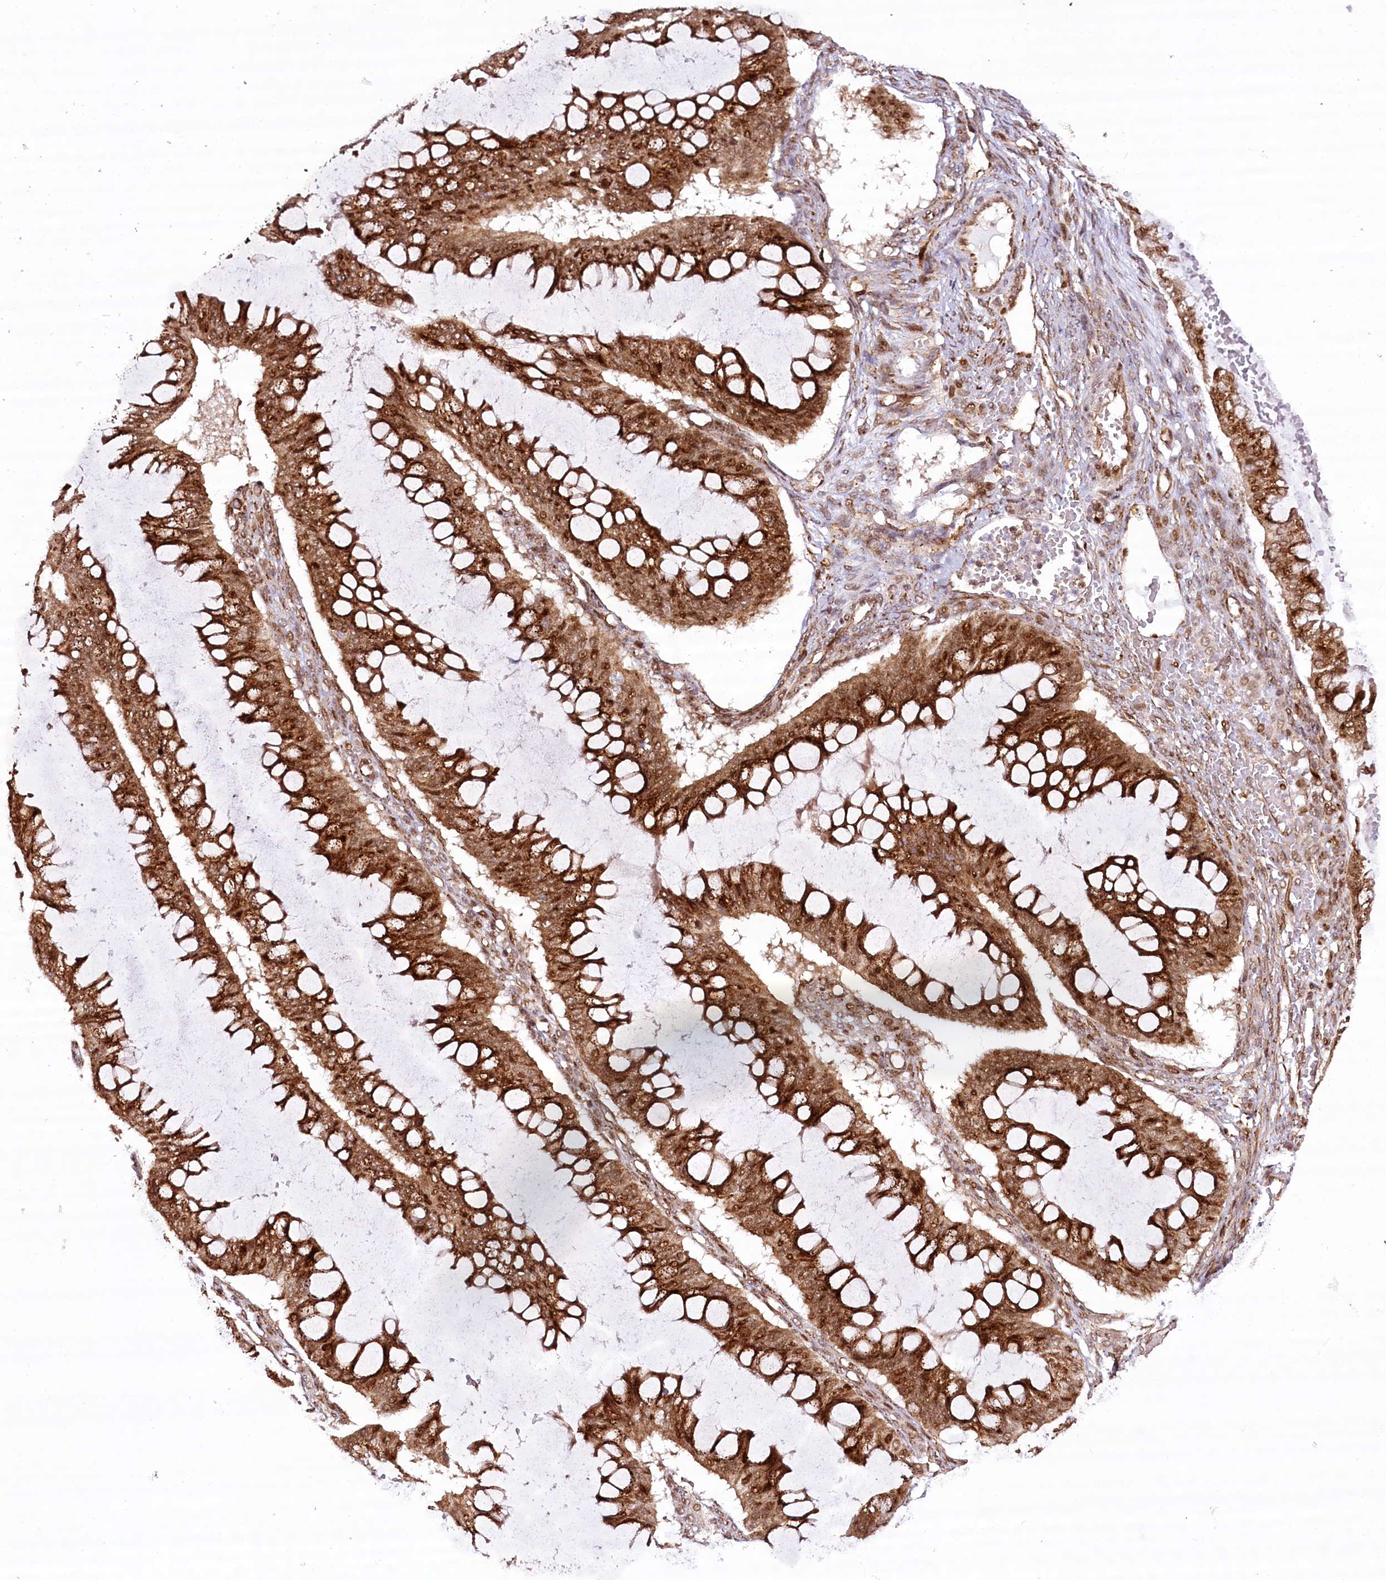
{"staining": {"intensity": "strong", "quantity": ">75%", "location": "cytoplasmic/membranous,nuclear"}, "tissue": "ovarian cancer", "cell_type": "Tumor cells", "image_type": "cancer", "snomed": [{"axis": "morphology", "description": "Cystadenocarcinoma, mucinous, NOS"}, {"axis": "topography", "description": "Ovary"}], "caption": "Ovarian cancer stained for a protein (brown) reveals strong cytoplasmic/membranous and nuclear positive expression in approximately >75% of tumor cells.", "gene": "COPG1", "patient": {"sex": "female", "age": 73}}